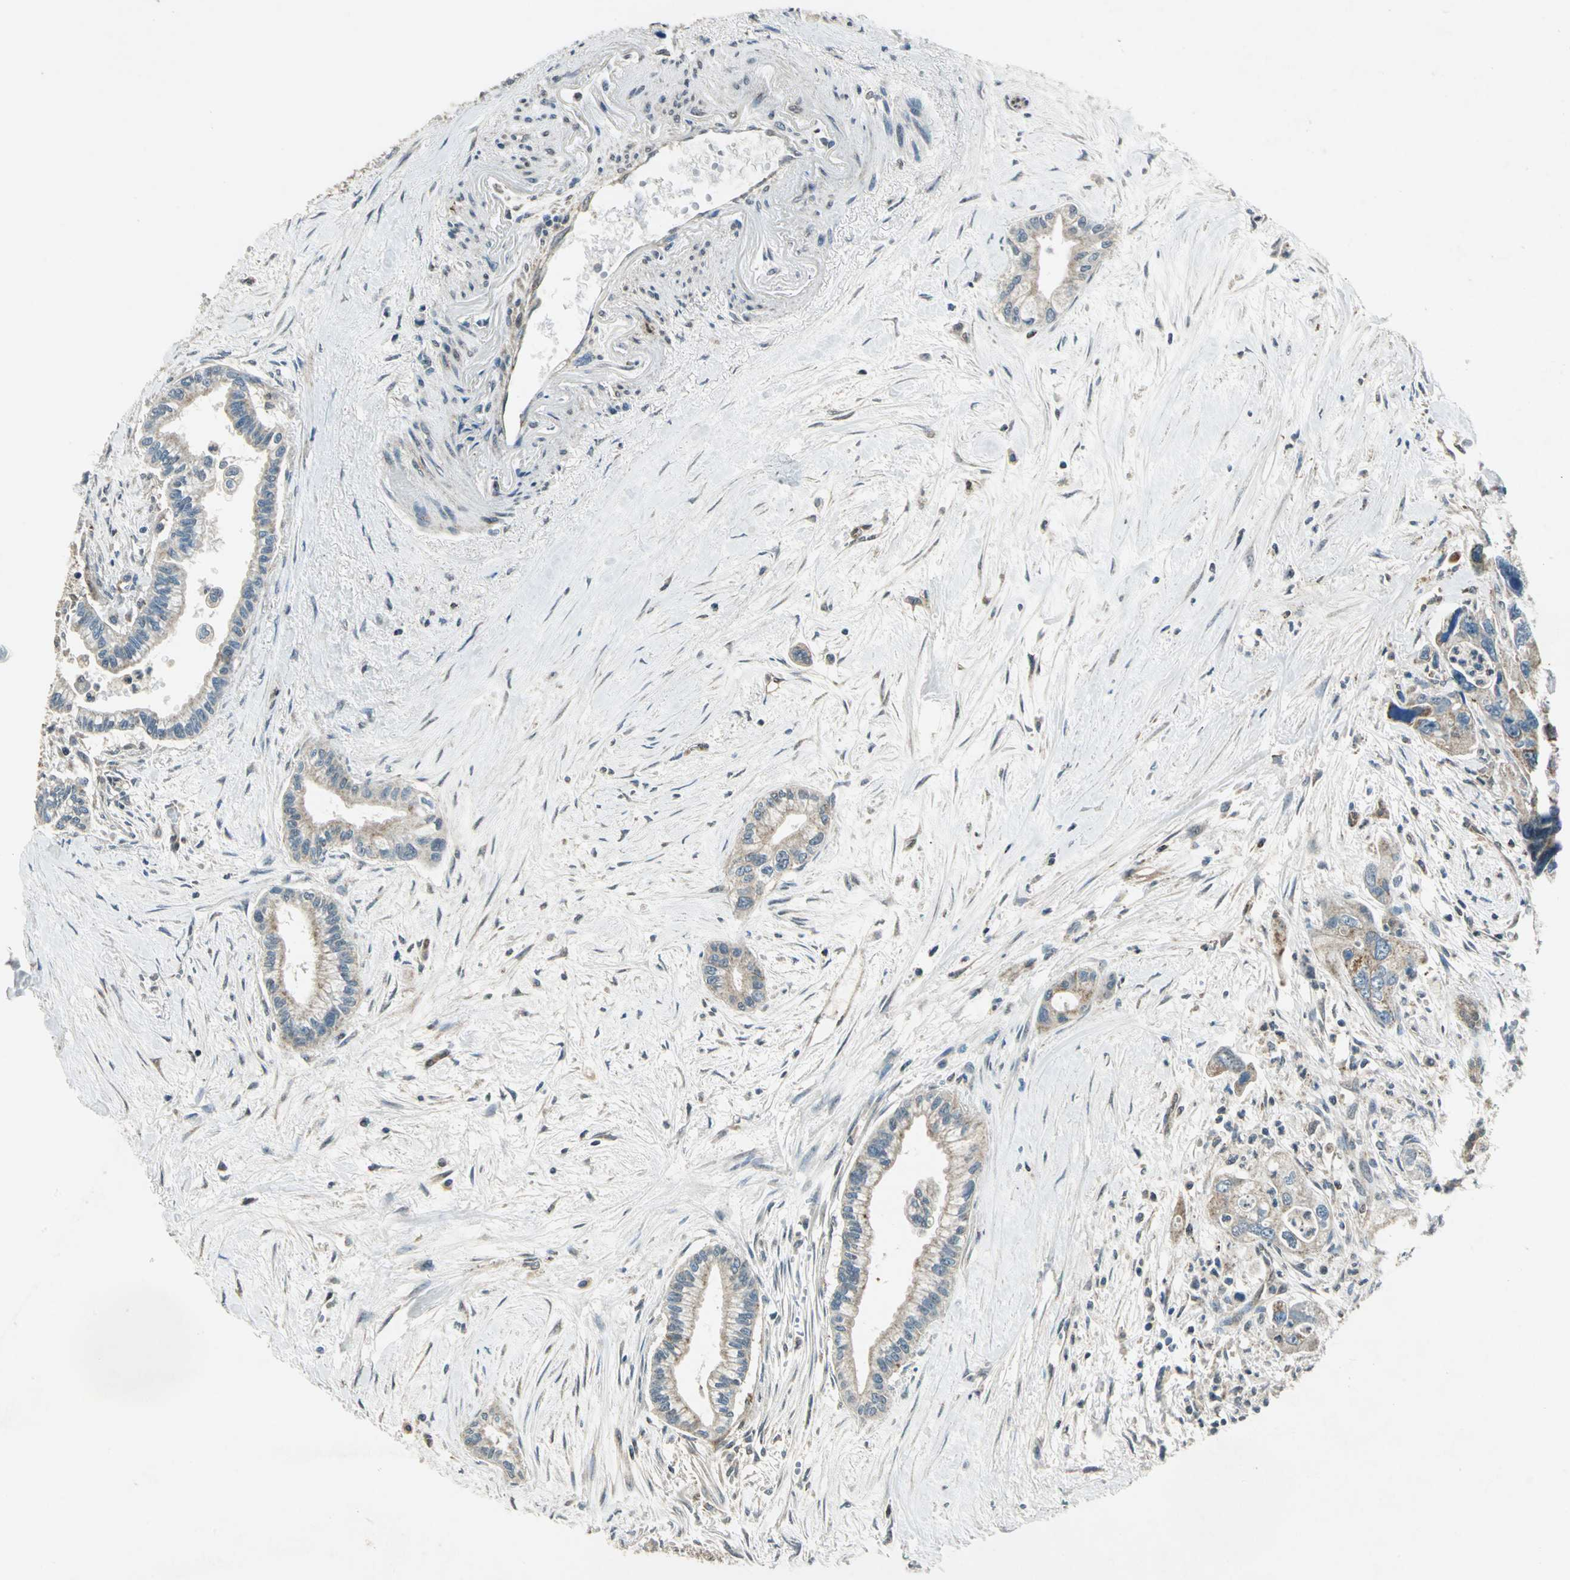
{"staining": {"intensity": "moderate", "quantity": ">75%", "location": "cytoplasmic/membranous"}, "tissue": "pancreatic cancer", "cell_type": "Tumor cells", "image_type": "cancer", "snomed": [{"axis": "morphology", "description": "Adenocarcinoma, NOS"}, {"axis": "topography", "description": "Pancreas"}], "caption": "Protein expression analysis of pancreatic cancer (adenocarcinoma) displays moderate cytoplasmic/membranous expression in about >75% of tumor cells.", "gene": "NUDT2", "patient": {"sex": "male", "age": 70}}